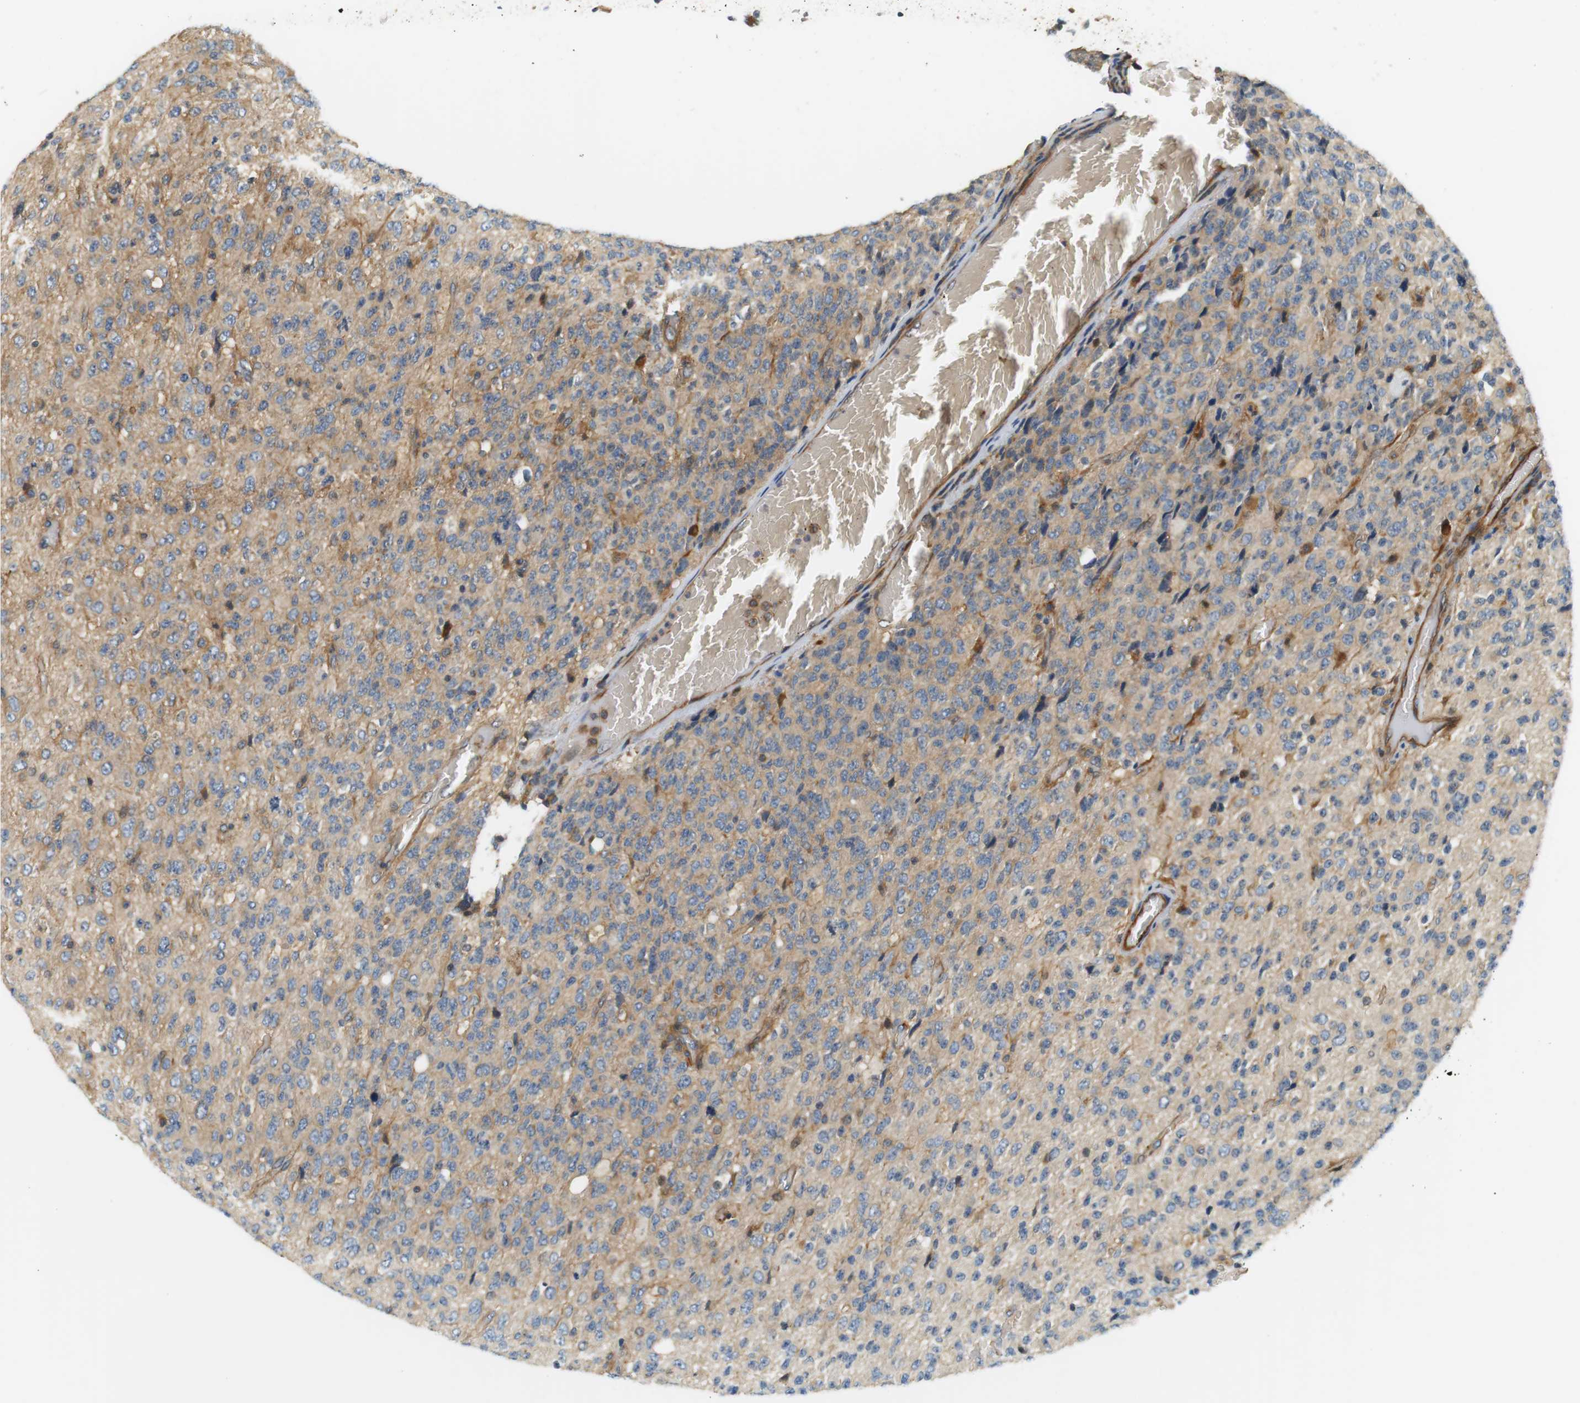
{"staining": {"intensity": "moderate", "quantity": "25%-75%", "location": "cytoplasmic/membranous"}, "tissue": "glioma", "cell_type": "Tumor cells", "image_type": "cancer", "snomed": [{"axis": "morphology", "description": "Glioma, malignant, High grade"}, {"axis": "topography", "description": "pancreas cauda"}], "caption": "Protein staining exhibits moderate cytoplasmic/membranous expression in about 25%-75% of tumor cells in malignant glioma (high-grade).", "gene": "SH3GLB1", "patient": {"sex": "male", "age": 60}}